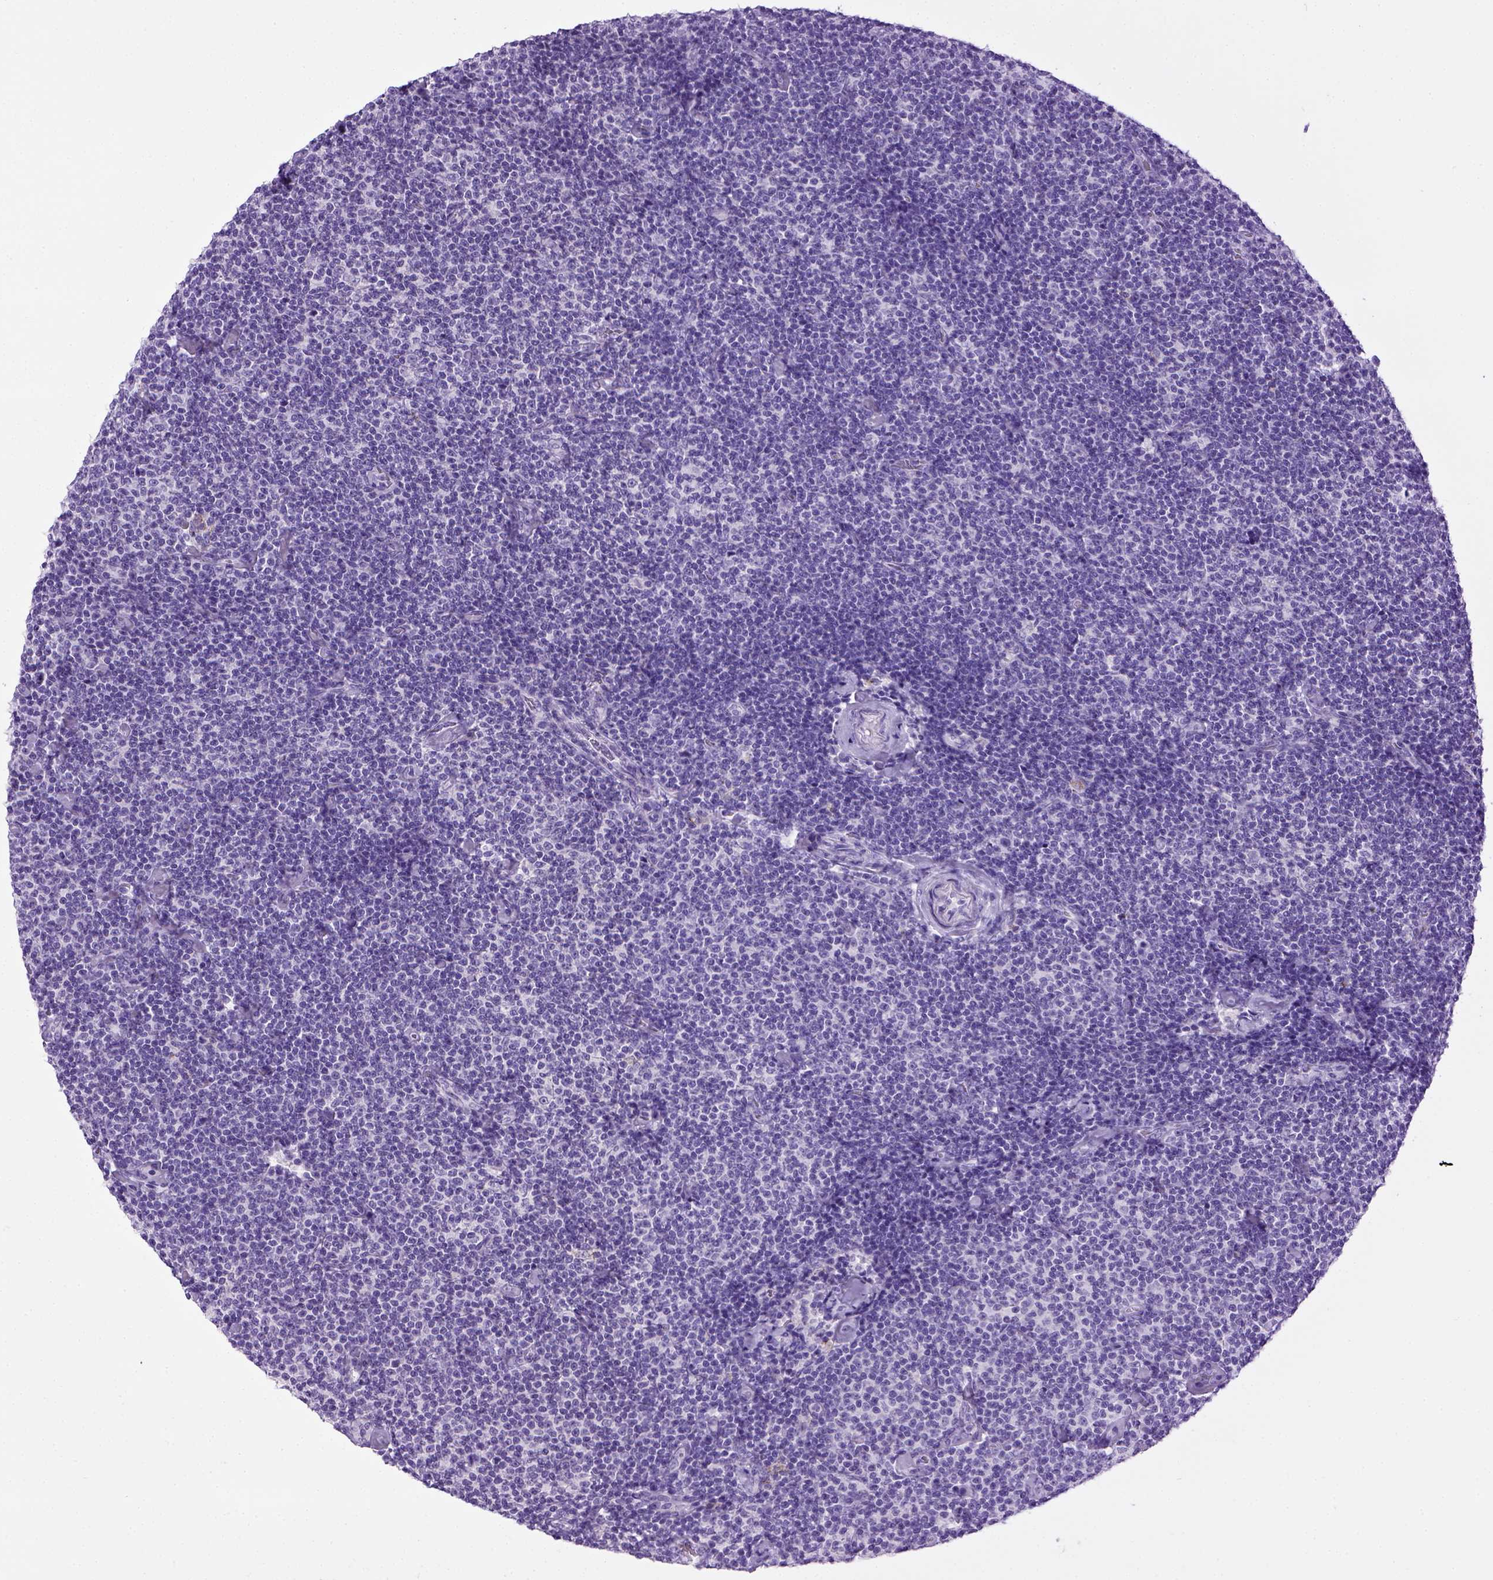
{"staining": {"intensity": "negative", "quantity": "none", "location": "none"}, "tissue": "lymphoma", "cell_type": "Tumor cells", "image_type": "cancer", "snomed": [{"axis": "morphology", "description": "Malignant lymphoma, non-Hodgkin's type, Low grade"}, {"axis": "topography", "description": "Lymph node"}], "caption": "A high-resolution photomicrograph shows IHC staining of low-grade malignant lymphoma, non-Hodgkin's type, which displays no significant staining in tumor cells. The staining is performed using DAB brown chromogen with nuclei counter-stained in using hematoxylin.", "gene": "CDH1", "patient": {"sex": "male", "age": 81}}